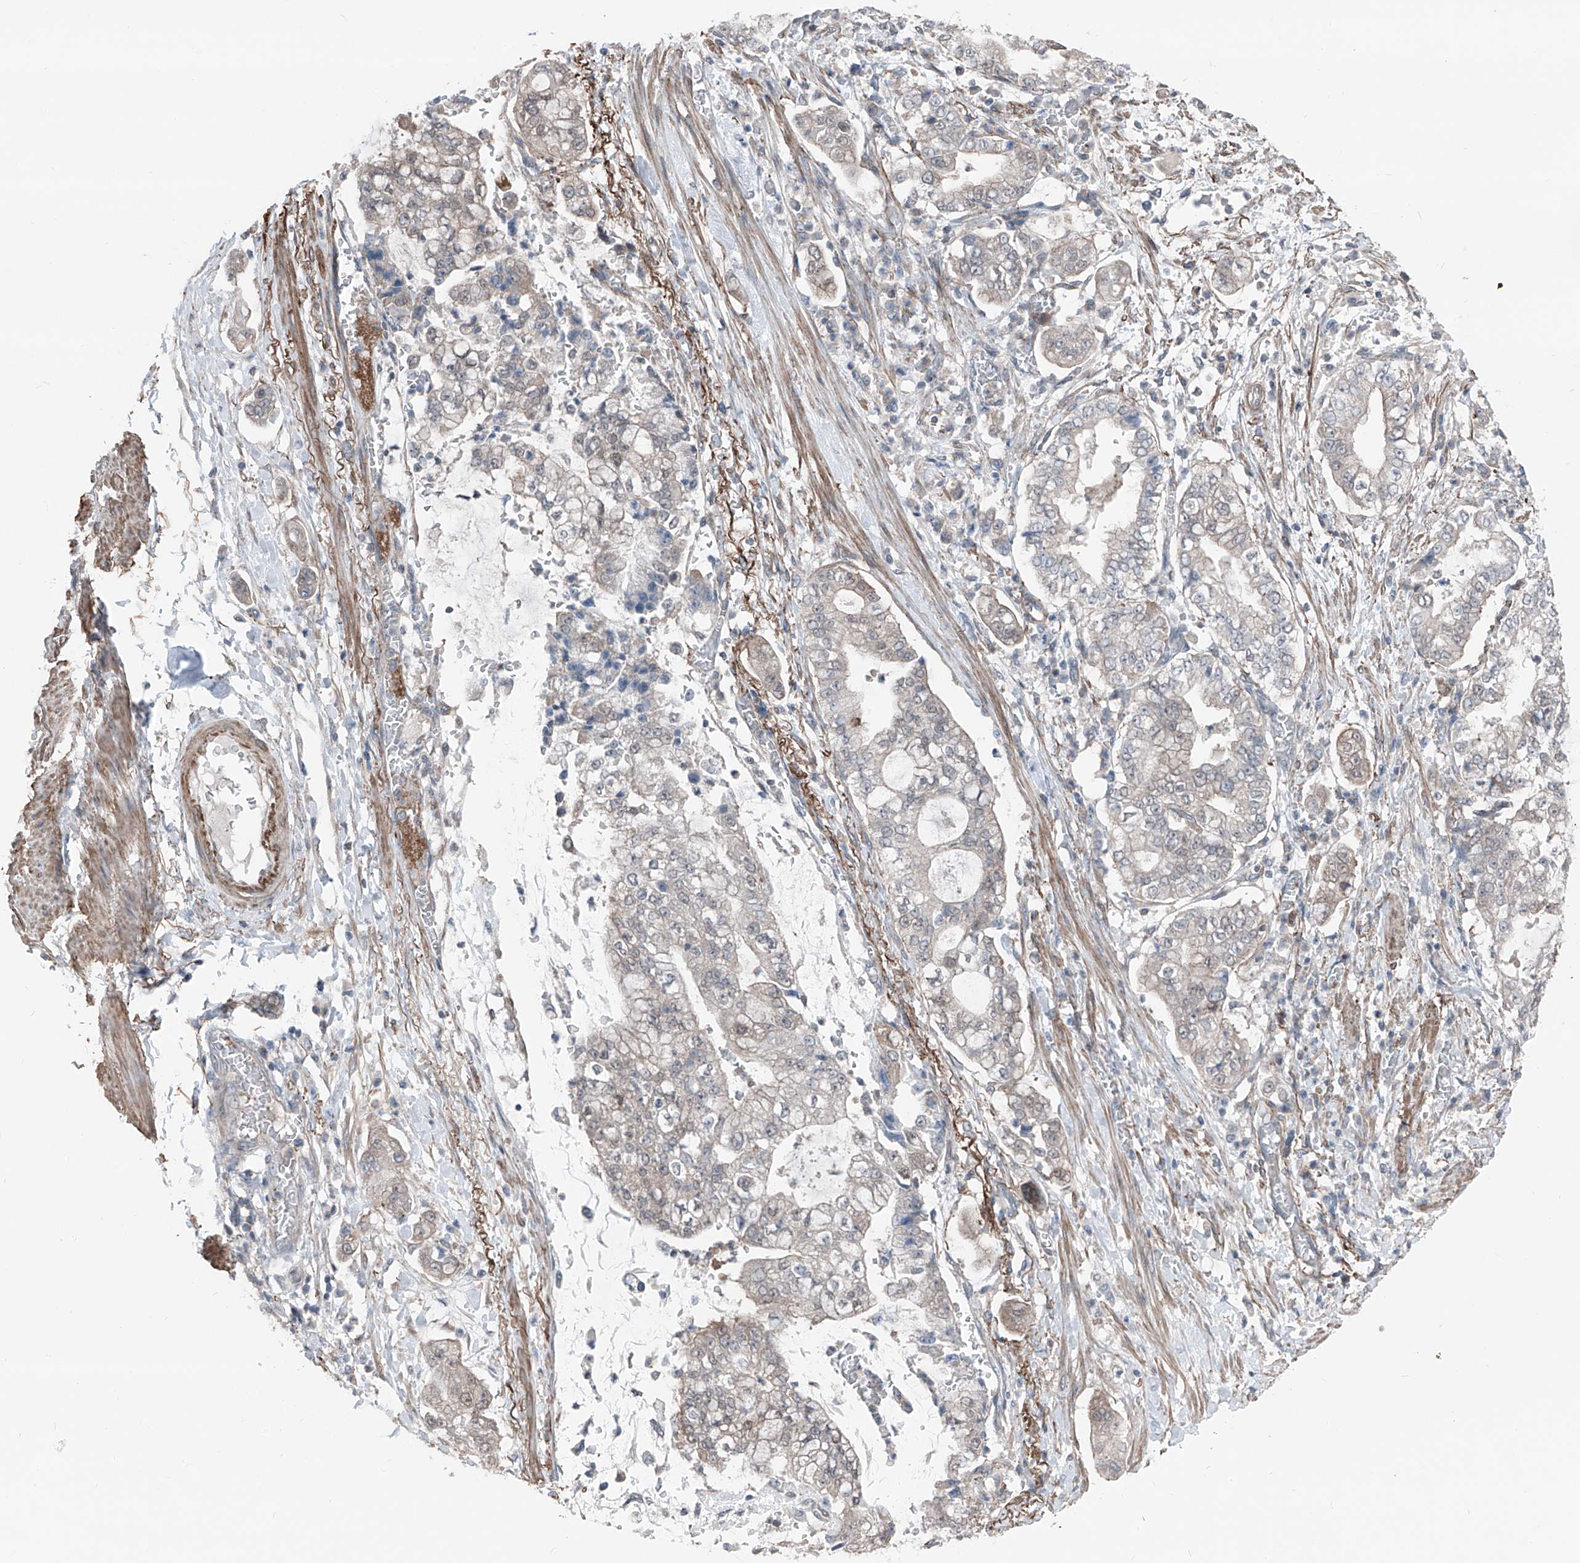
{"staining": {"intensity": "negative", "quantity": "none", "location": "none"}, "tissue": "stomach cancer", "cell_type": "Tumor cells", "image_type": "cancer", "snomed": [{"axis": "morphology", "description": "Adenocarcinoma, NOS"}, {"axis": "topography", "description": "Stomach"}], "caption": "There is no significant positivity in tumor cells of stomach cancer.", "gene": "HSPB11", "patient": {"sex": "male", "age": 76}}